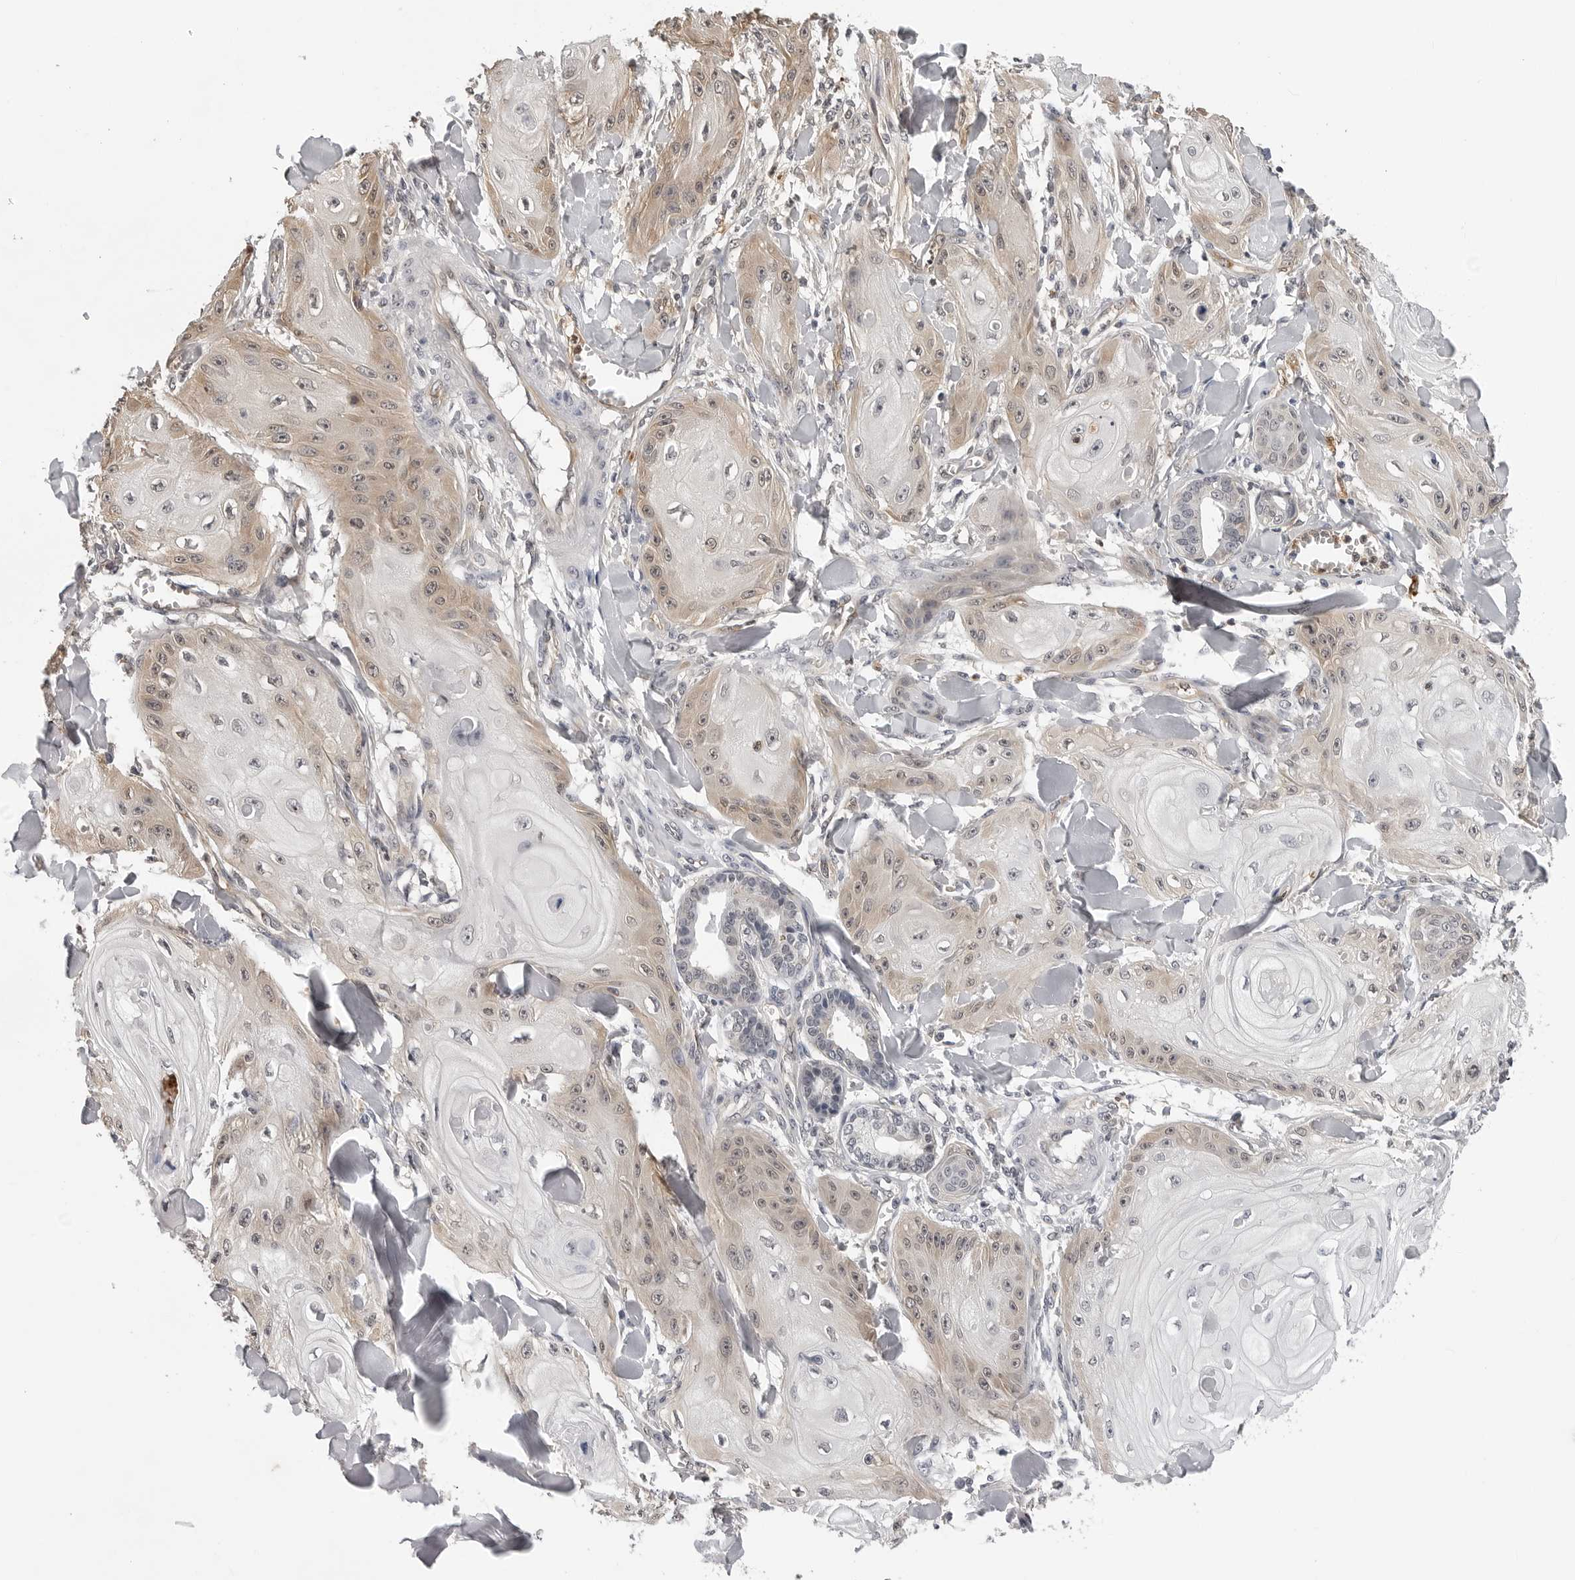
{"staining": {"intensity": "weak", "quantity": "<25%", "location": "cytoplasmic/membranous"}, "tissue": "skin cancer", "cell_type": "Tumor cells", "image_type": "cancer", "snomed": [{"axis": "morphology", "description": "Squamous cell carcinoma, NOS"}, {"axis": "topography", "description": "Skin"}], "caption": "Immunohistochemistry (IHC) histopathology image of neoplastic tissue: human skin squamous cell carcinoma stained with DAB displays no significant protein expression in tumor cells.", "gene": "TRMT13", "patient": {"sex": "male", "age": 74}}